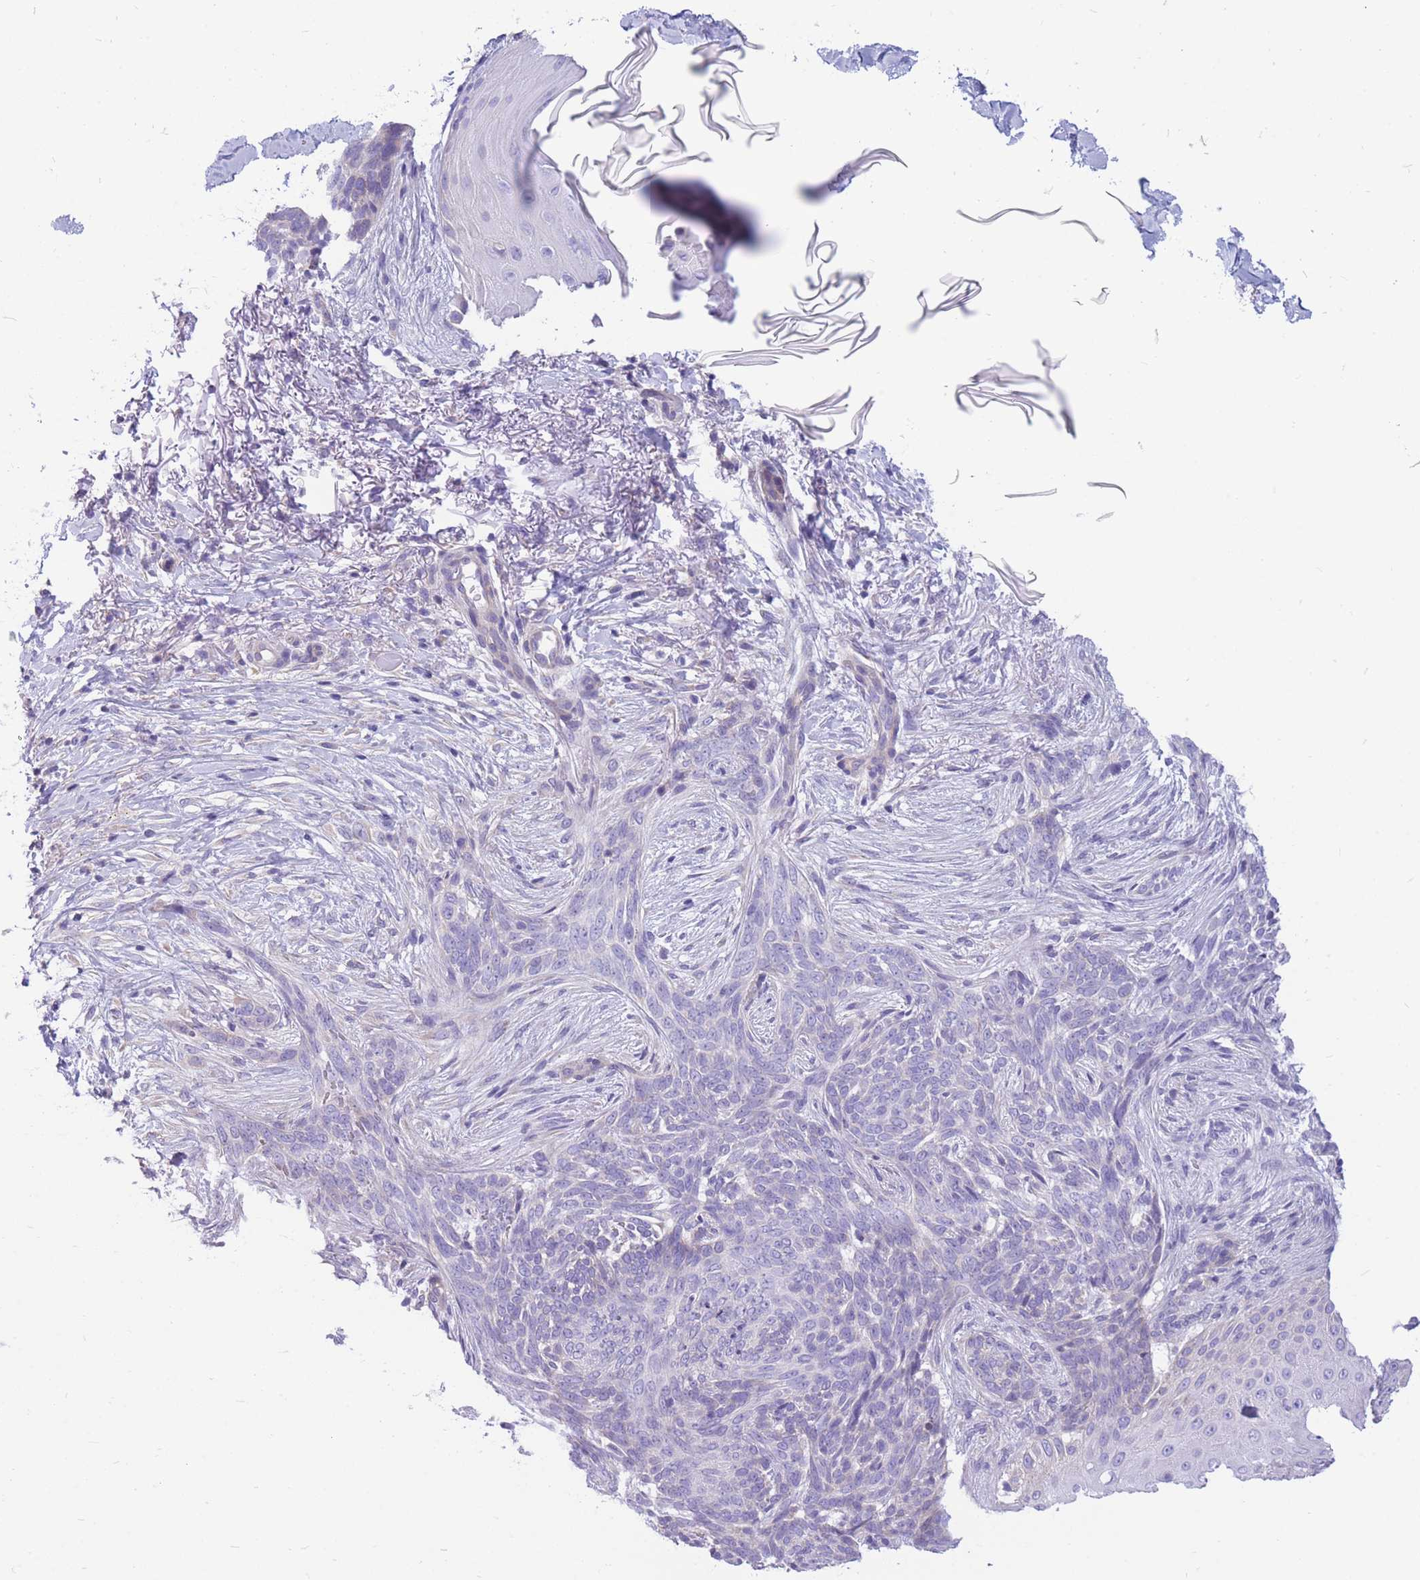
{"staining": {"intensity": "negative", "quantity": "none", "location": "none"}, "tissue": "skin cancer", "cell_type": "Tumor cells", "image_type": "cancer", "snomed": [{"axis": "morphology", "description": "Normal tissue, NOS"}, {"axis": "morphology", "description": "Basal cell carcinoma"}, {"axis": "topography", "description": "Skin"}], "caption": "There is no significant positivity in tumor cells of skin cancer (basal cell carcinoma). (DAB (3,3'-diaminobenzidine) IHC with hematoxylin counter stain).", "gene": "ZNF311", "patient": {"sex": "female", "age": 67}}